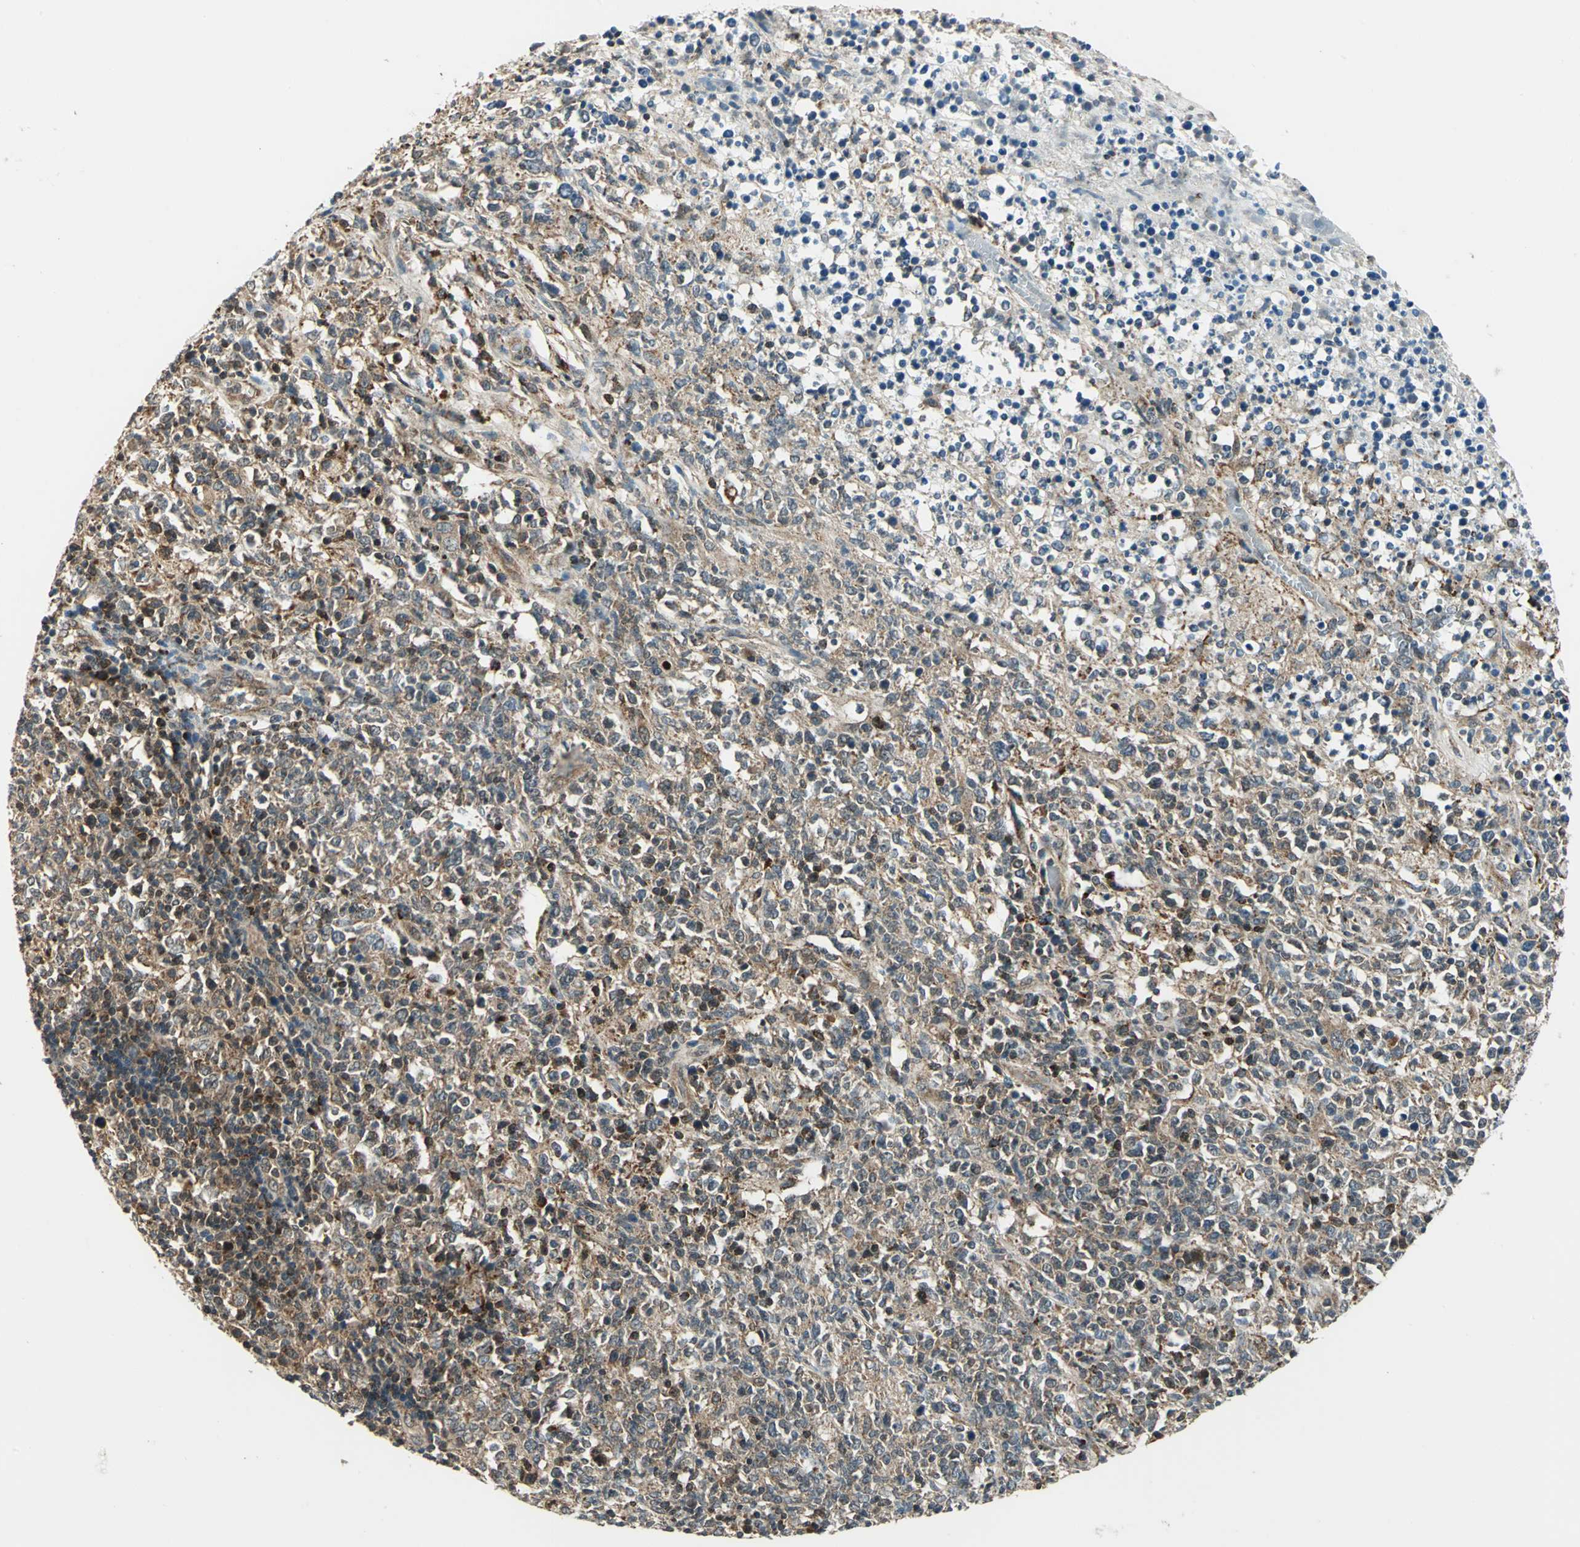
{"staining": {"intensity": "moderate", "quantity": ">75%", "location": "cytoplasmic/membranous"}, "tissue": "lymphoma", "cell_type": "Tumor cells", "image_type": "cancer", "snomed": [{"axis": "morphology", "description": "Malignant lymphoma, non-Hodgkin's type, High grade"}, {"axis": "topography", "description": "Lymph node"}], "caption": "Immunohistochemical staining of malignant lymphoma, non-Hodgkin's type (high-grade) reveals moderate cytoplasmic/membranous protein expression in approximately >75% of tumor cells.", "gene": "NUDT2", "patient": {"sex": "female", "age": 84}}